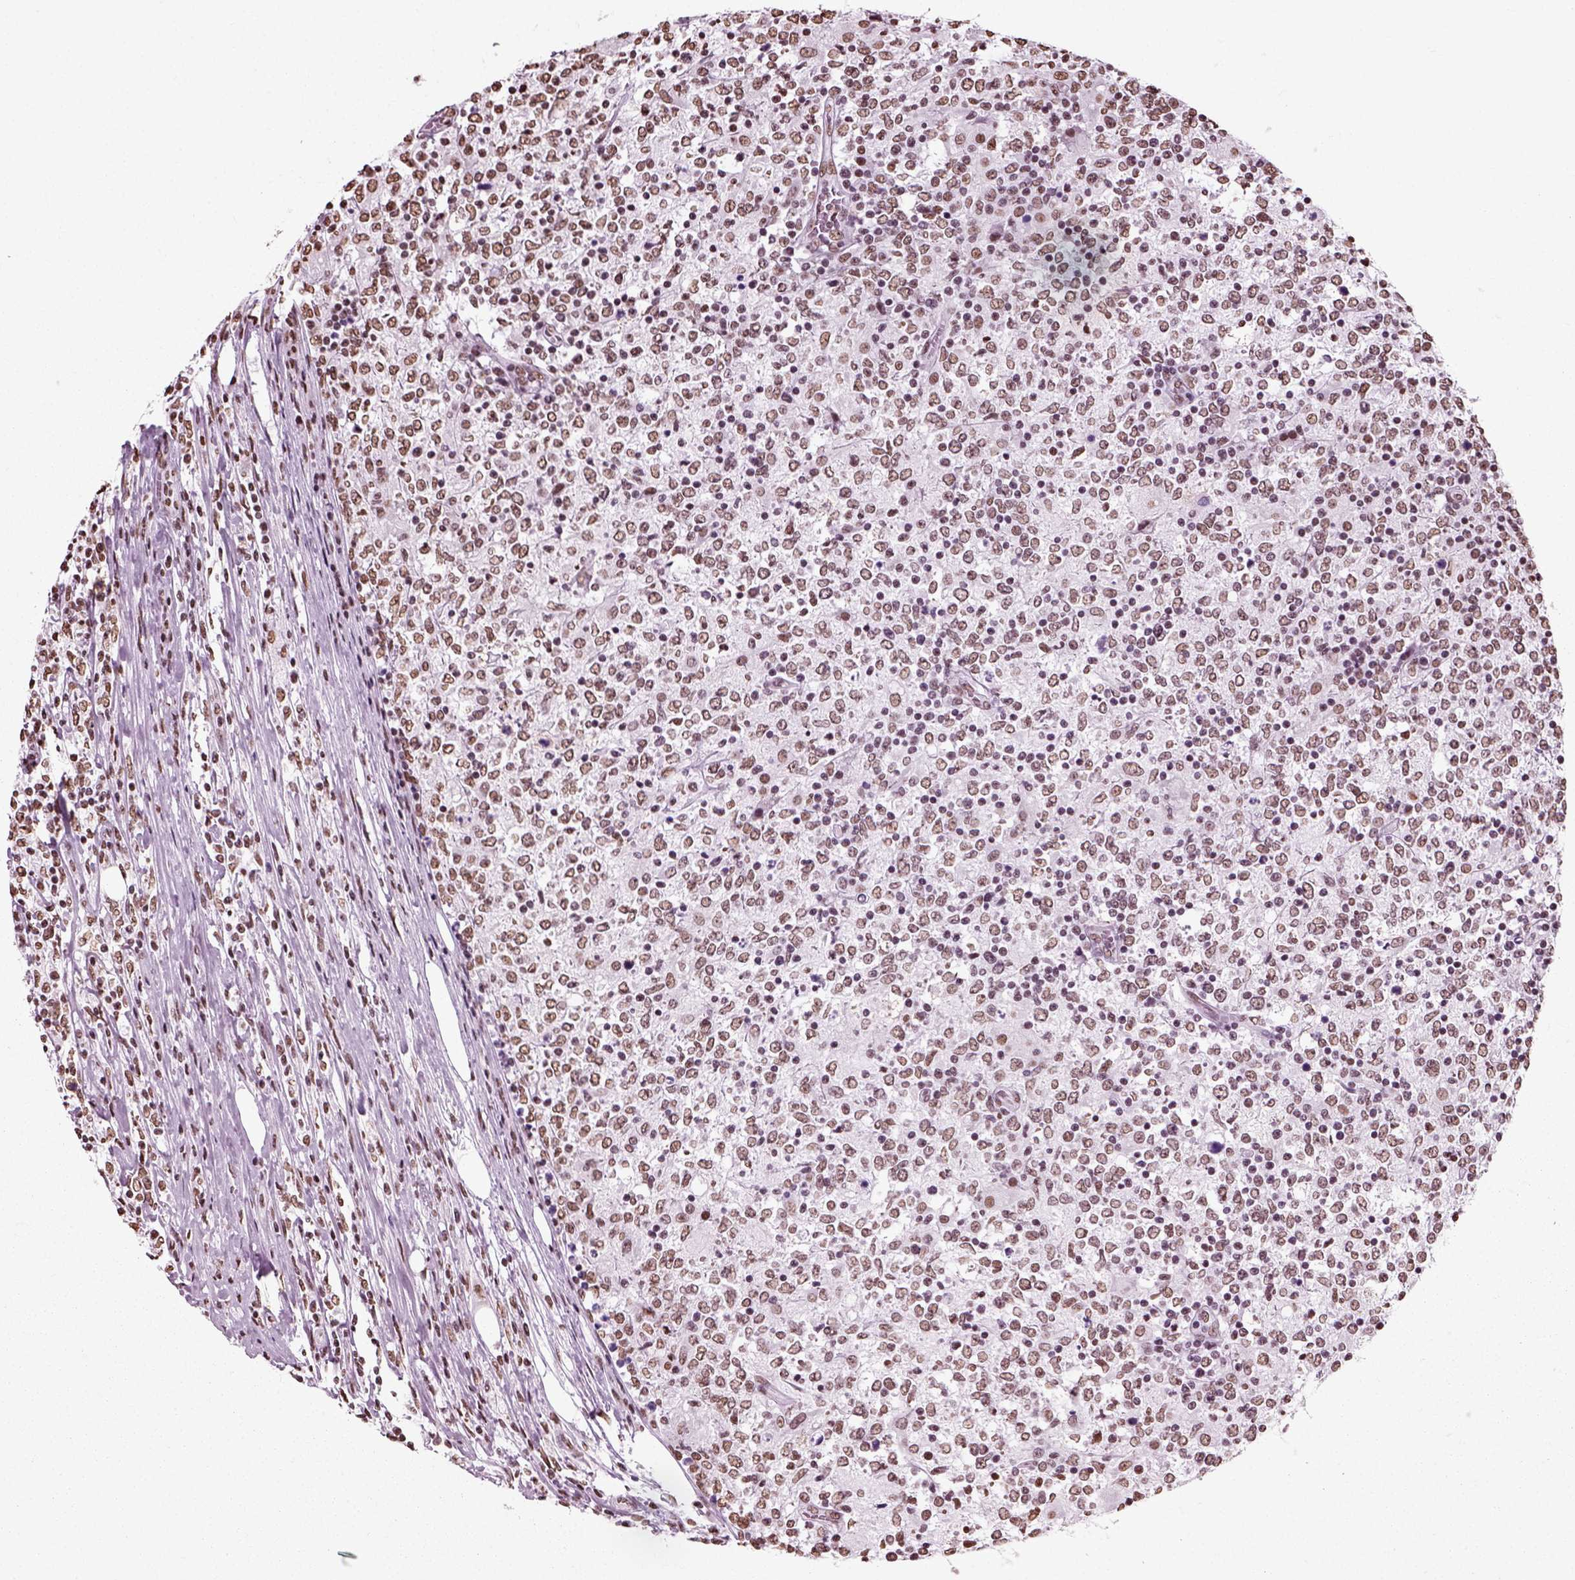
{"staining": {"intensity": "weak", "quantity": ">75%", "location": "nuclear"}, "tissue": "lymphoma", "cell_type": "Tumor cells", "image_type": "cancer", "snomed": [{"axis": "morphology", "description": "Malignant lymphoma, non-Hodgkin's type, High grade"}, {"axis": "topography", "description": "Lymph node"}], "caption": "Lymphoma stained with a brown dye shows weak nuclear positive expression in about >75% of tumor cells.", "gene": "POLR1H", "patient": {"sex": "female", "age": 84}}